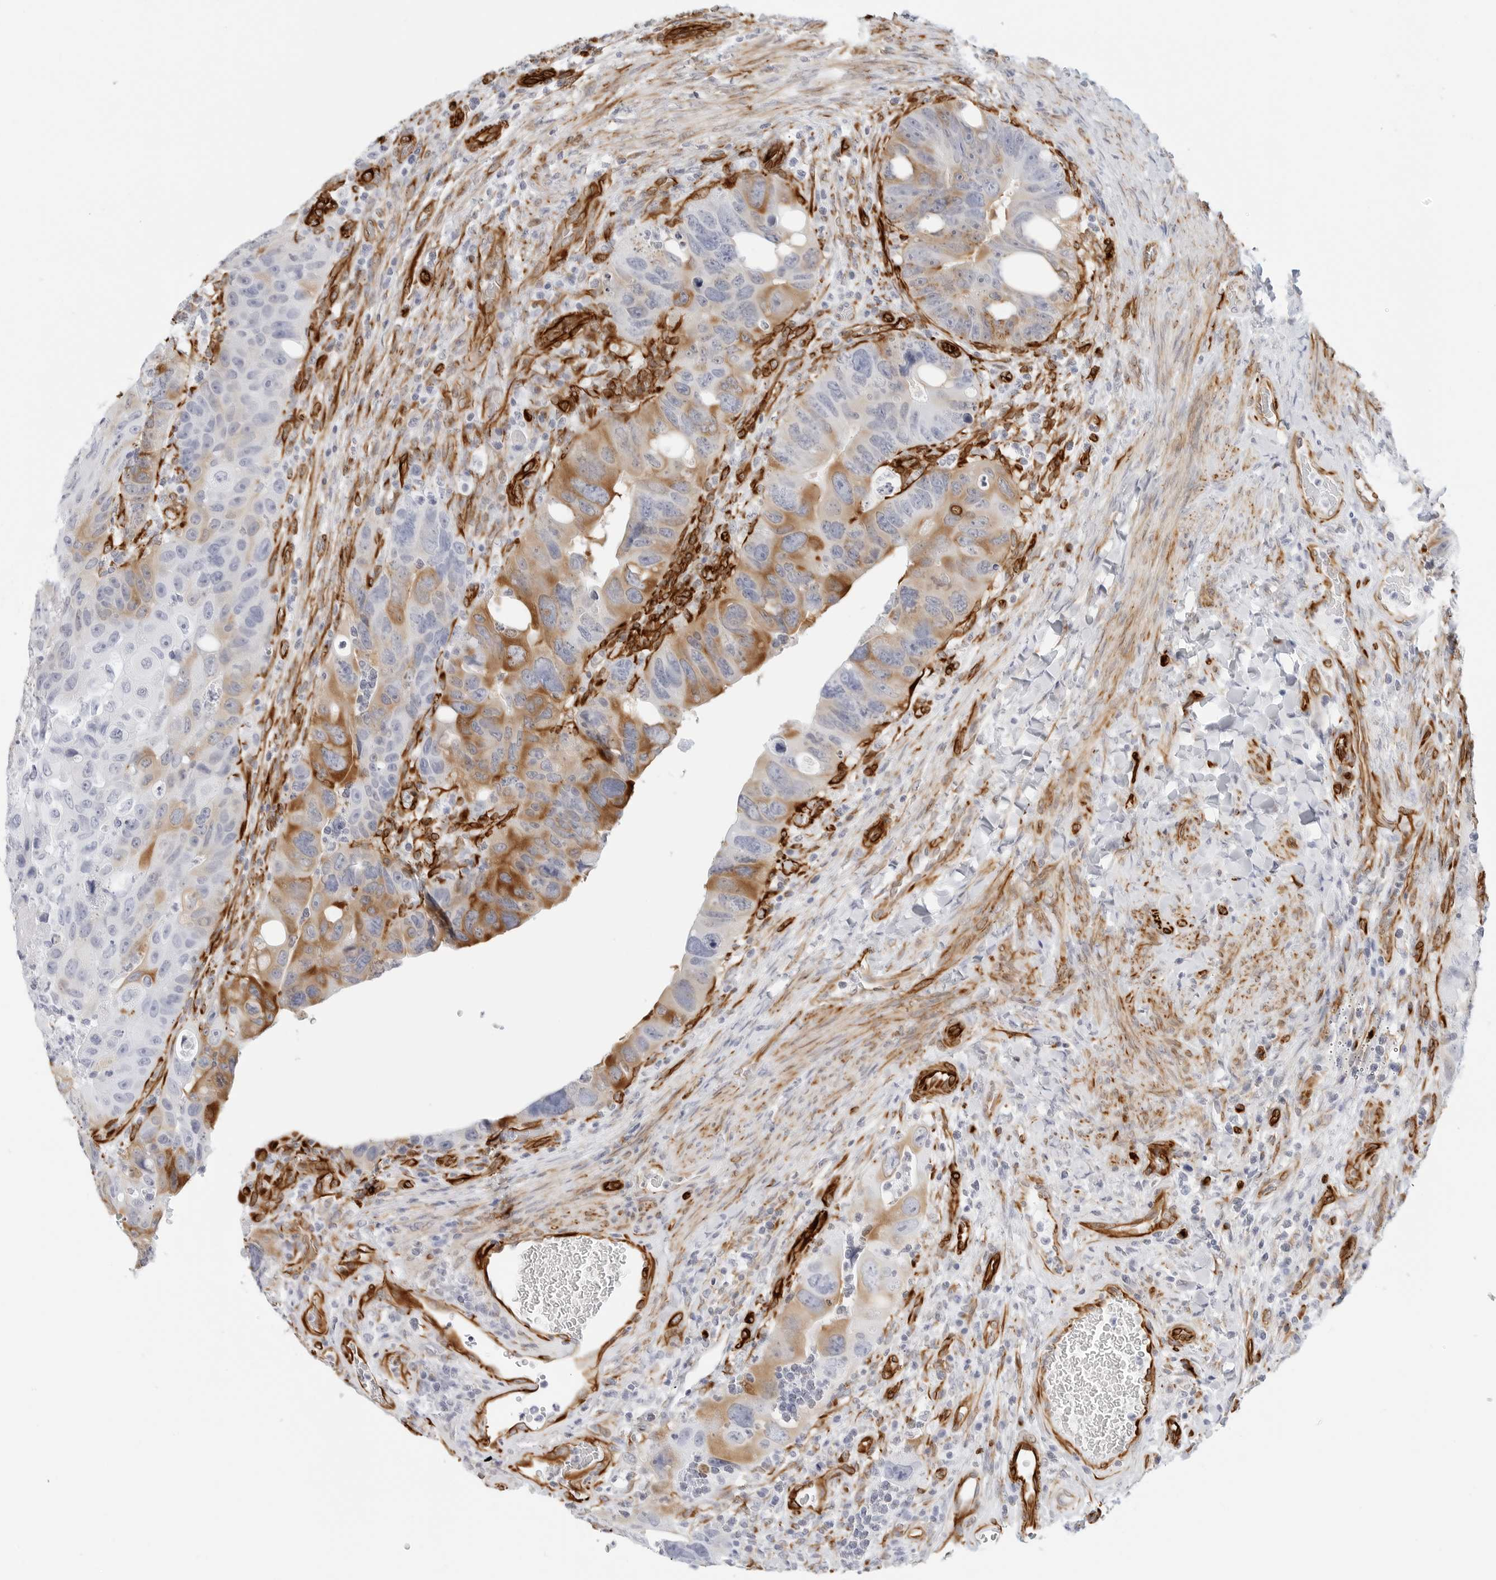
{"staining": {"intensity": "moderate", "quantity": "25%-75%", "location": "cytoplasmic/membranous"}, "tissue": "colorectal cancer", "cell_type": "Tumor cells", "image_type": "cancer", "snomed": [{"axis": "morphology", "description": "Adenocarcinoma, NOS"}, {"axis": "topography", "description": "Rectum"}], "caption": "Tumor cells display moderate cytoplasmic/membranous expression in approximately 25%-75% of cells in colorectal cancer.", "gene": "NES", "patient": {"sex": "male", "age": 59}}